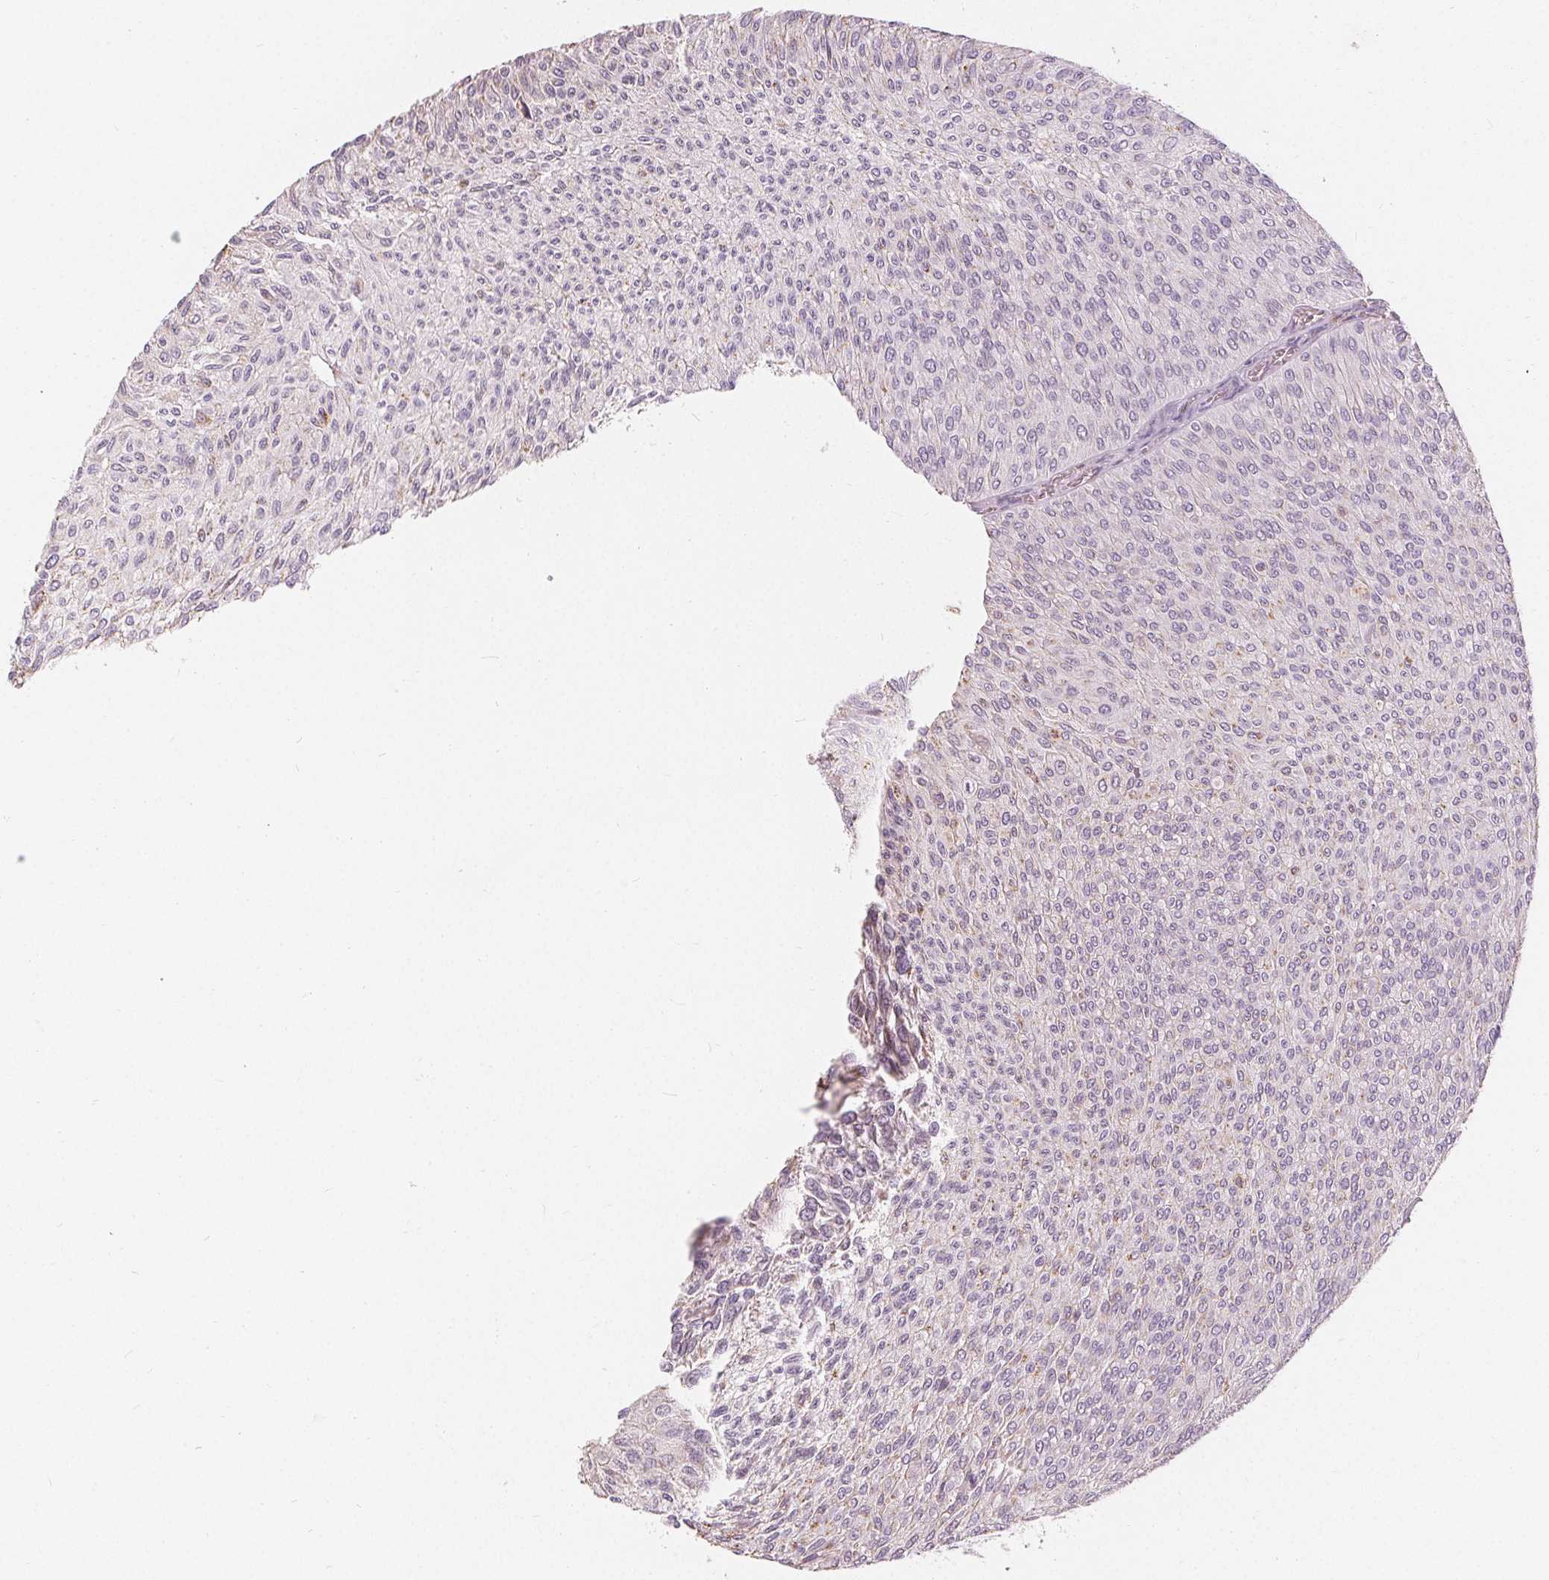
{"staining": {"intensity": "weak", "quantity": "<25%", "location": "cytoplasmic/membranous"}, "tissue": "urothelial cancer", "cell_type": "Tumor cells", "image_type": "cancer", "snomed": [{"axis": "morphology", "description": "Urothelial carcinoma, Low grade"}, {"axis": "topography", "description": "Urinary bladder"}], "caption": "The immunohistochemistry photomicrograph has no significant staining in tumor cells of urothelial cancer tissue.", "gene": "HOPX", "patient": {"sex": "male", "age": 91}}